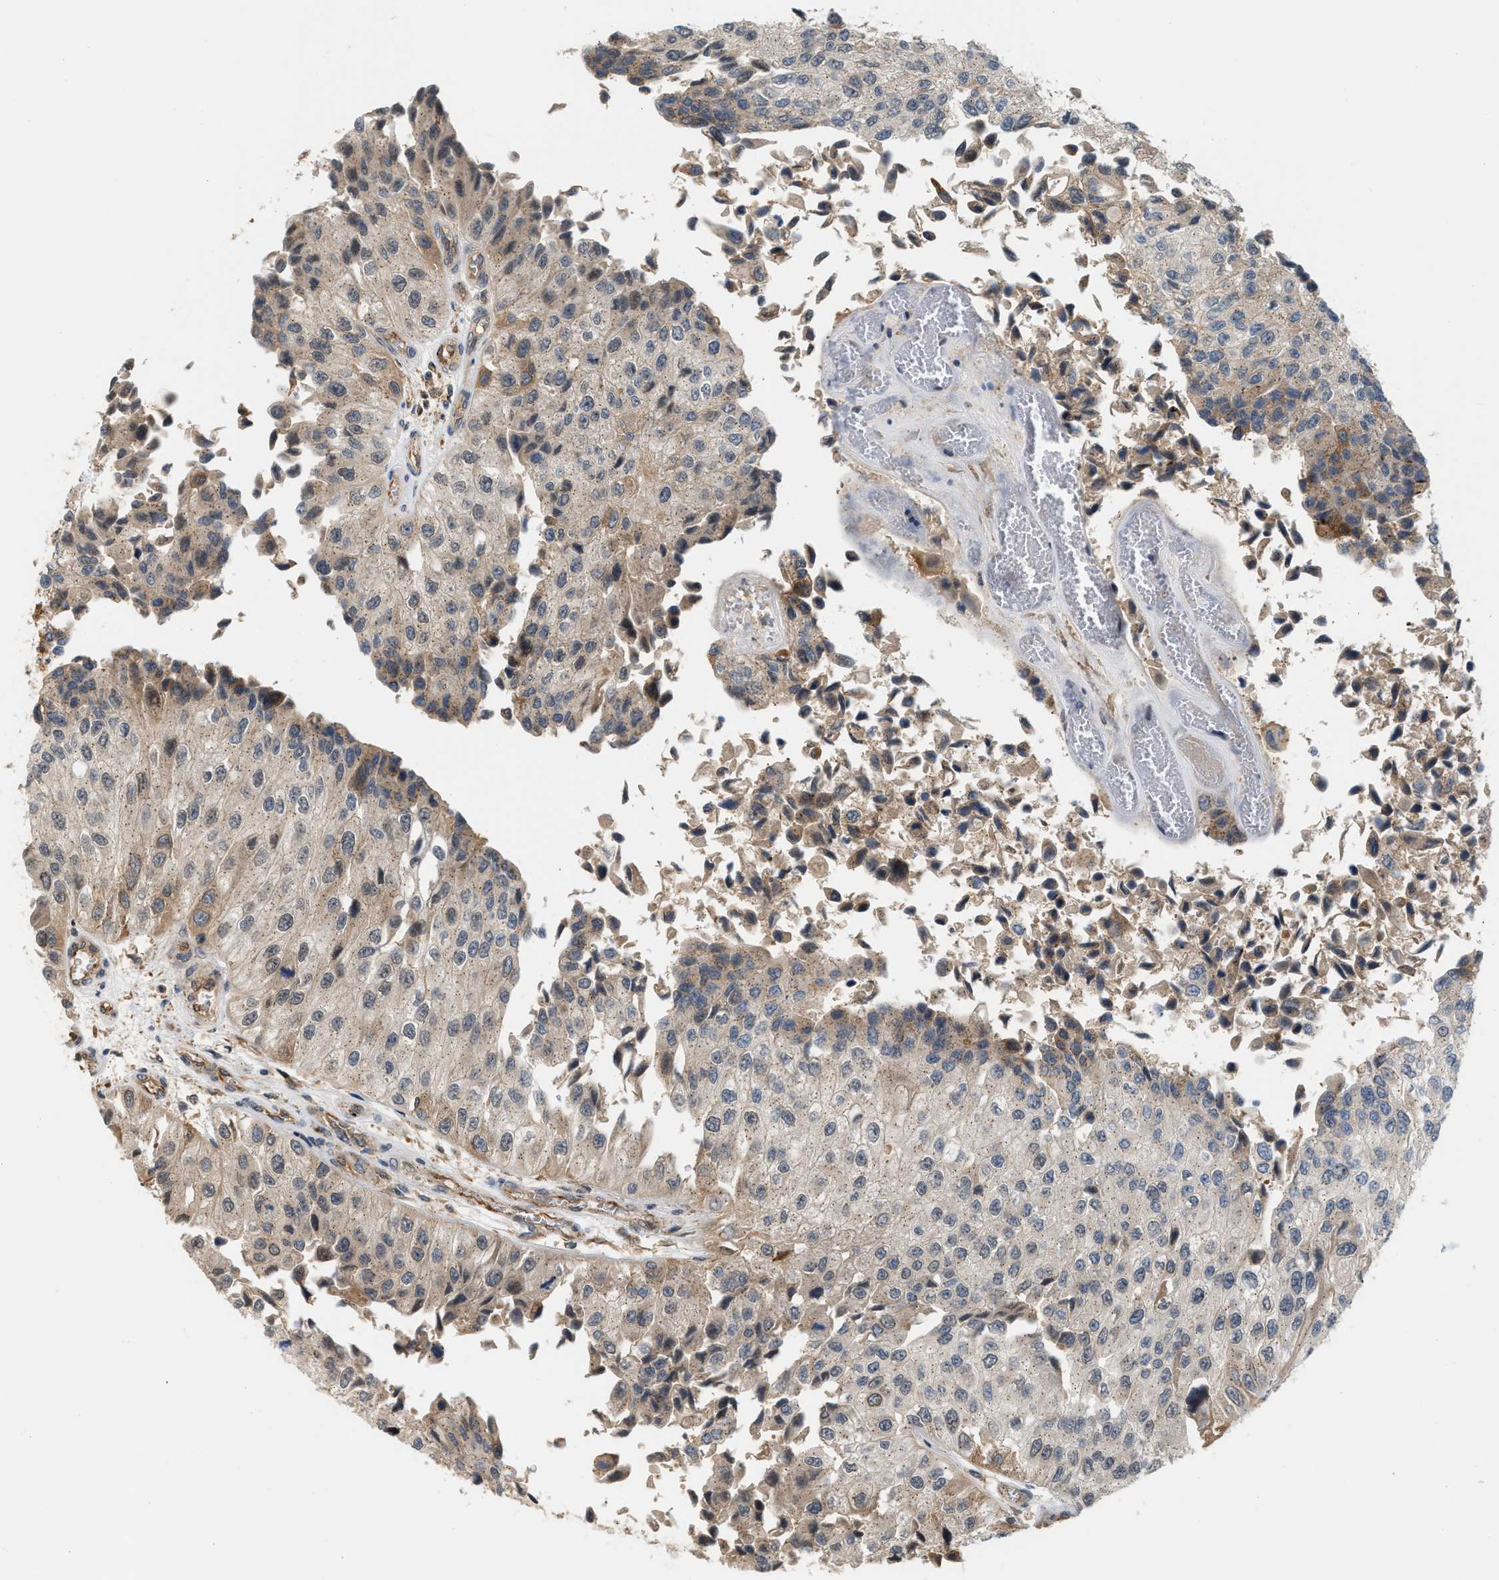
{"staining": {"intensity": "moderate", "quantity": "<25%", "location": "cytoplasmic/membranous"}, "tissue": "urothelial cancer", "cell_type": "Tumor cells", "image_type": "cancer", "snomed": [{"axis": "morphology", "description": "Urothelial carcinoma, High grade"}, {"axis": "topography", "description": "Kidney"}, {"axis": "topography", "description": "Urinary bladder"}], "caption": "This image demonstrates immunohistochemistry staining of human high-grade urothelial carcinoma, with low moderate cytoplasmic/membranous expression in about <25% of tumor cells.", "gene": "MAP2K5", "patient": {"sex": "male", "age": 77}}